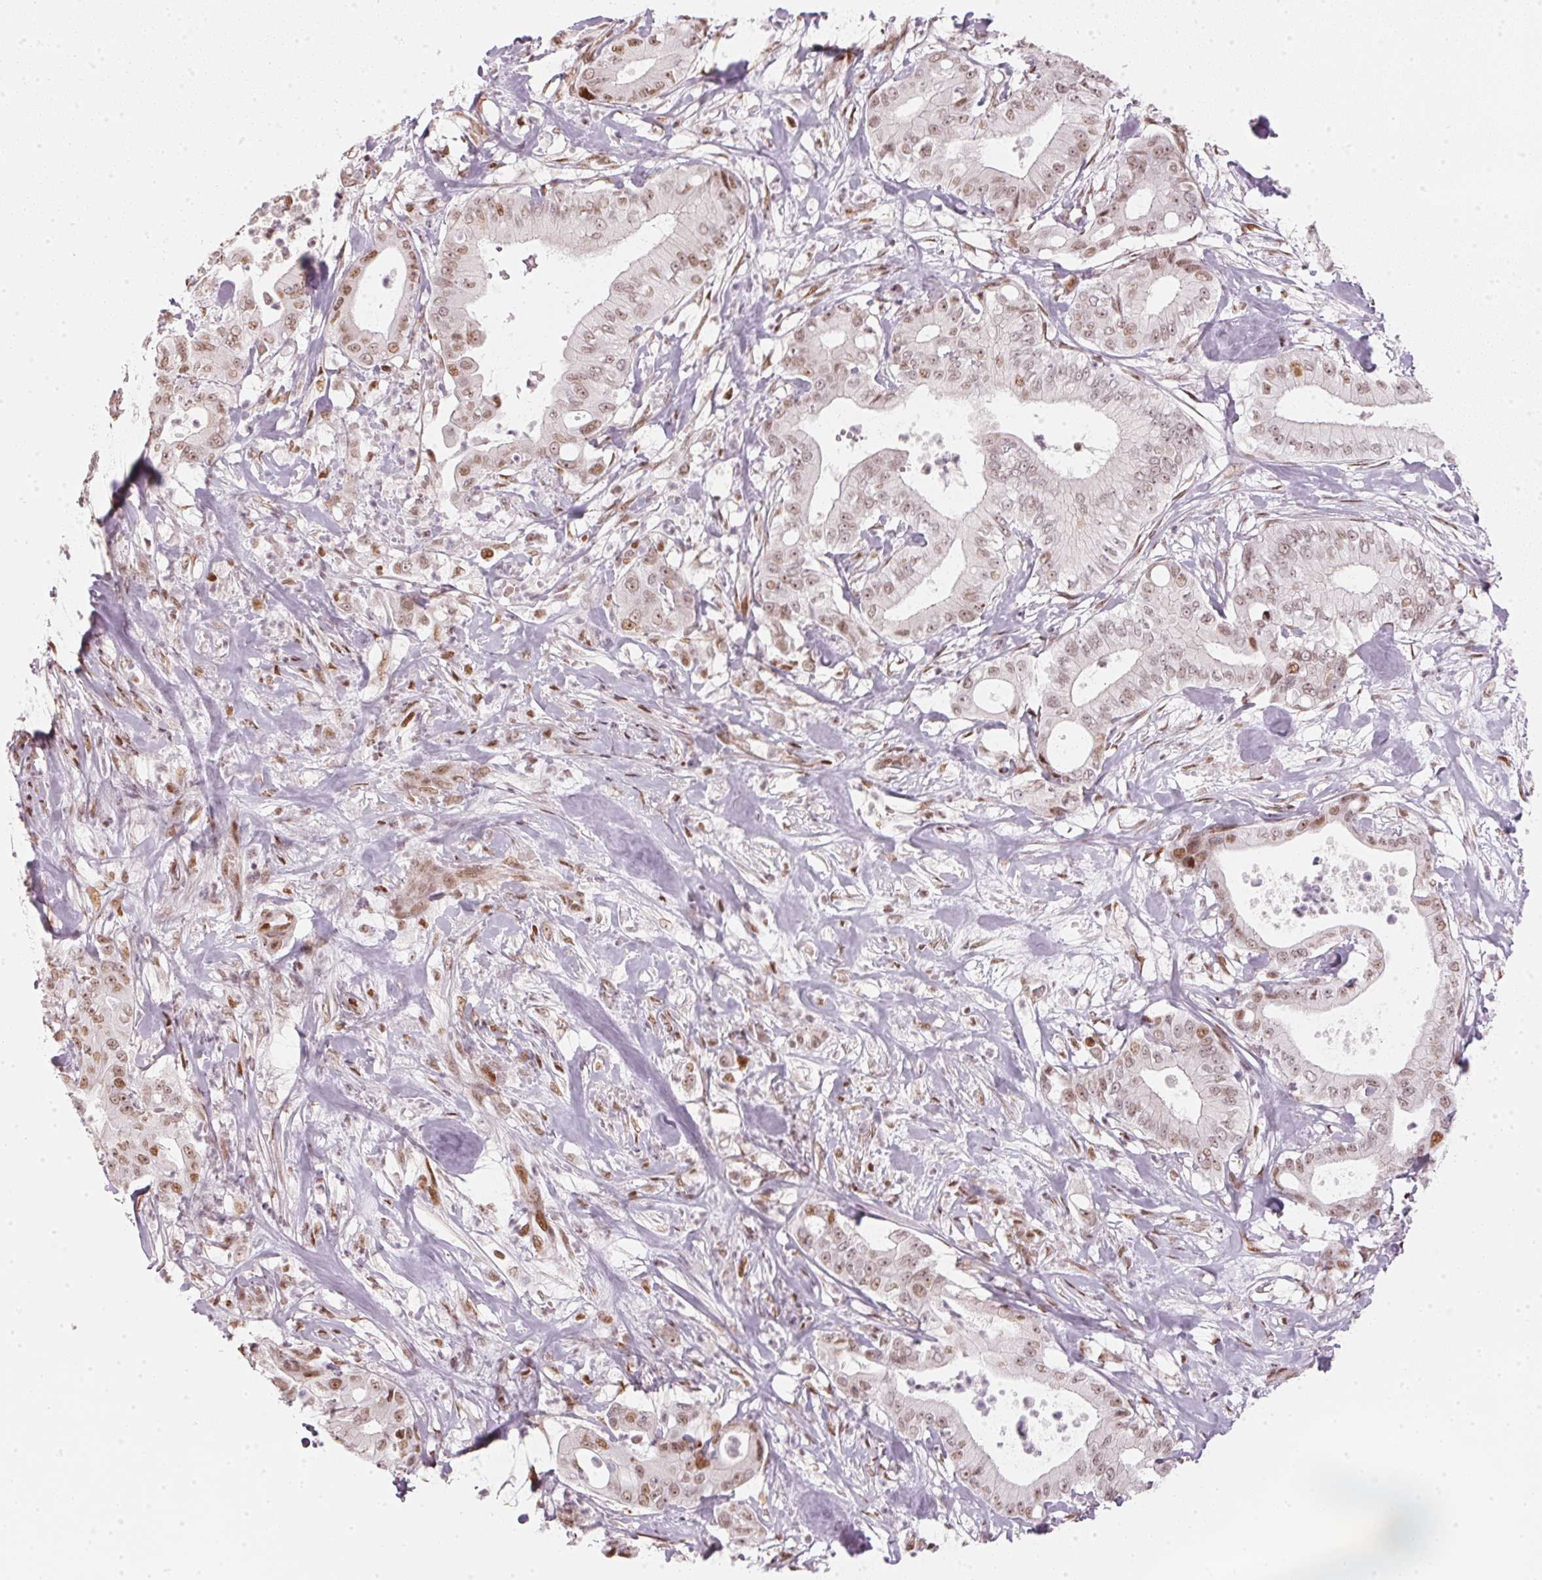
{"staining": {"intensity": "weak", "quantity": "25%-75%", "location": "nuclear"}, "tissue": "pancreatic cancer", "cell_type": "Tumor cells", "image_type": "cancer", "snomed": [{"axis": "morphology", "description": "Adenocarcinoma, NOS"}, {"axis": "topography", "description": "Pancreas"}], "caption": "This is a photomicrograph of immunohistochemistry (IHC) staining of pancreatic cancer, which shows weak staining in the nuclear of tumor cells.", "gene": "KAT6A", "patient": {"sex": "male", "age": 71}}